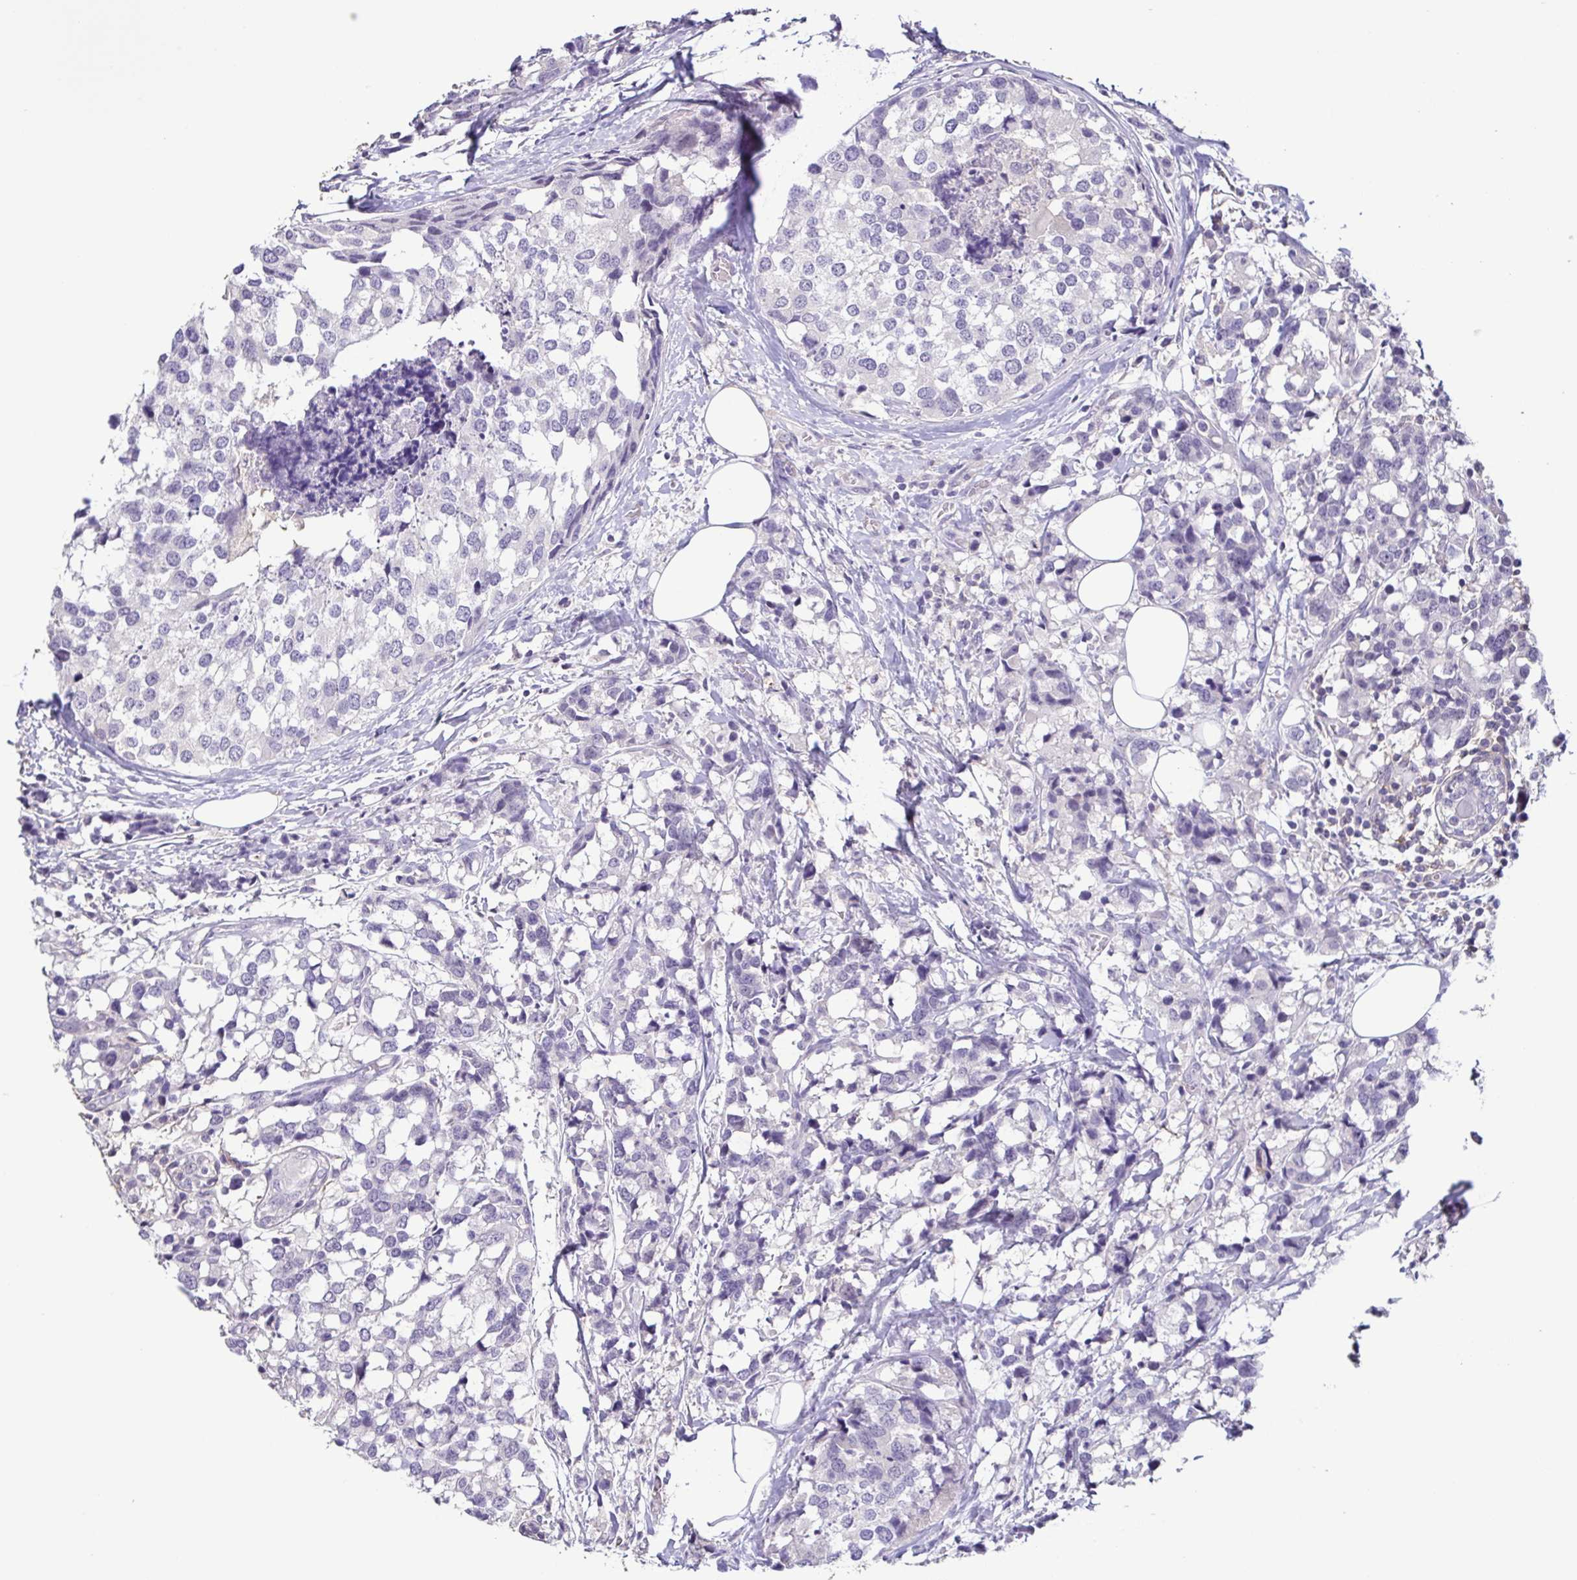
{"staining": {"intensity": "negative", "quantity": "none", "location": "none"}, "tissue": "breast cancer", "cell_type": "Tumor cells", "image_type": "cancer", "snomed": [{"axis": "morphology", "description": "Lobular carcinoma"}, {"axis": "topography", "description": "Breast"}], "caption": "The photomicrograph reveals no significant expression in tumor cells of lobular carcinoma (breast).", "gene": "TERT", "patient": {"sex": "female", "age": 59}}